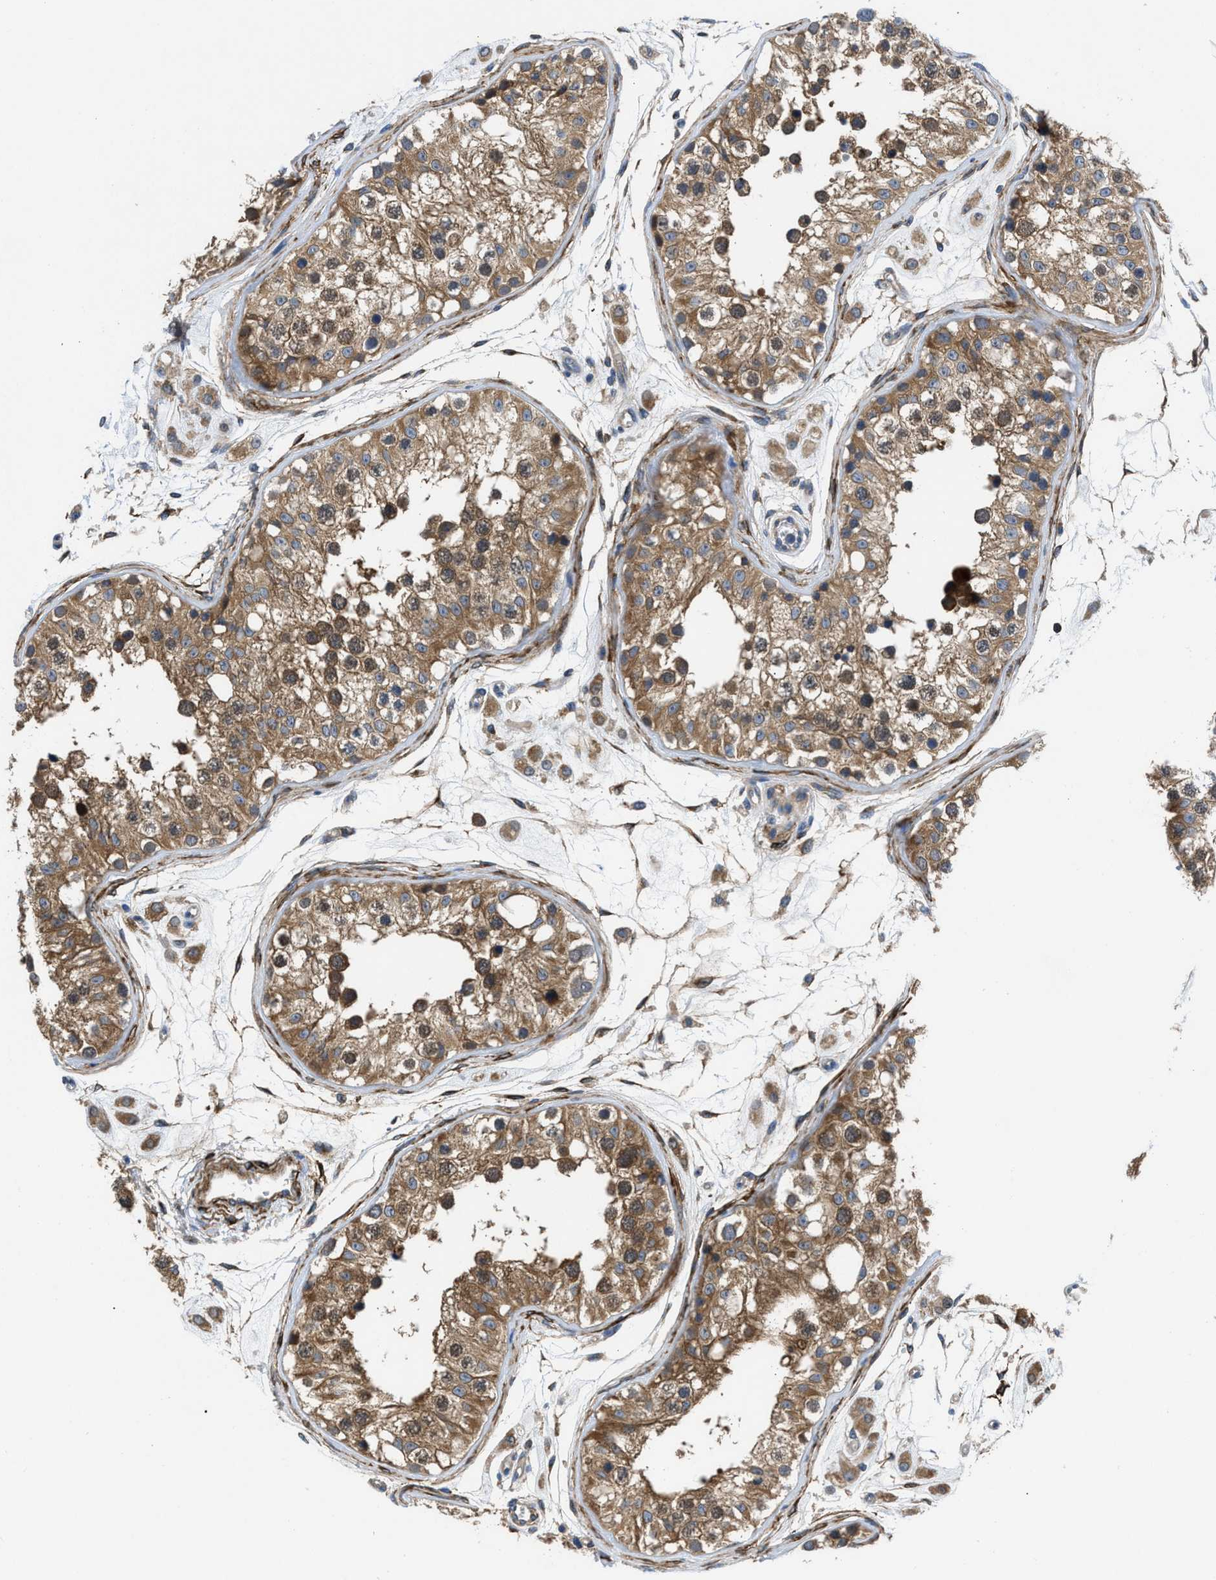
{"staining": {"intensity": "moderate", "quantity": ">75%", "location": "cytoplasmic/membranous"}, "tissue": "testis", "cell_type": "Cells in seminiferous ducts", "image_type": "normal", "snomed": [{"axis": "morphology", "description": "Normal tissue, NOS"}, {"axis": "morphology", "description": "Adenocarcinoma, metastatic, NOS"}, {"axis": "topography", "description": "Testis"}], "caption": "Immunohistochemical staining of normal human testis reveals >75% levels of moderate cytoplasmic/membranous protein positivity in approximately >75% of cells in seminiferous ducts.", "gene": "CHKB", "patient": {"sex": "male", "age": 26}}